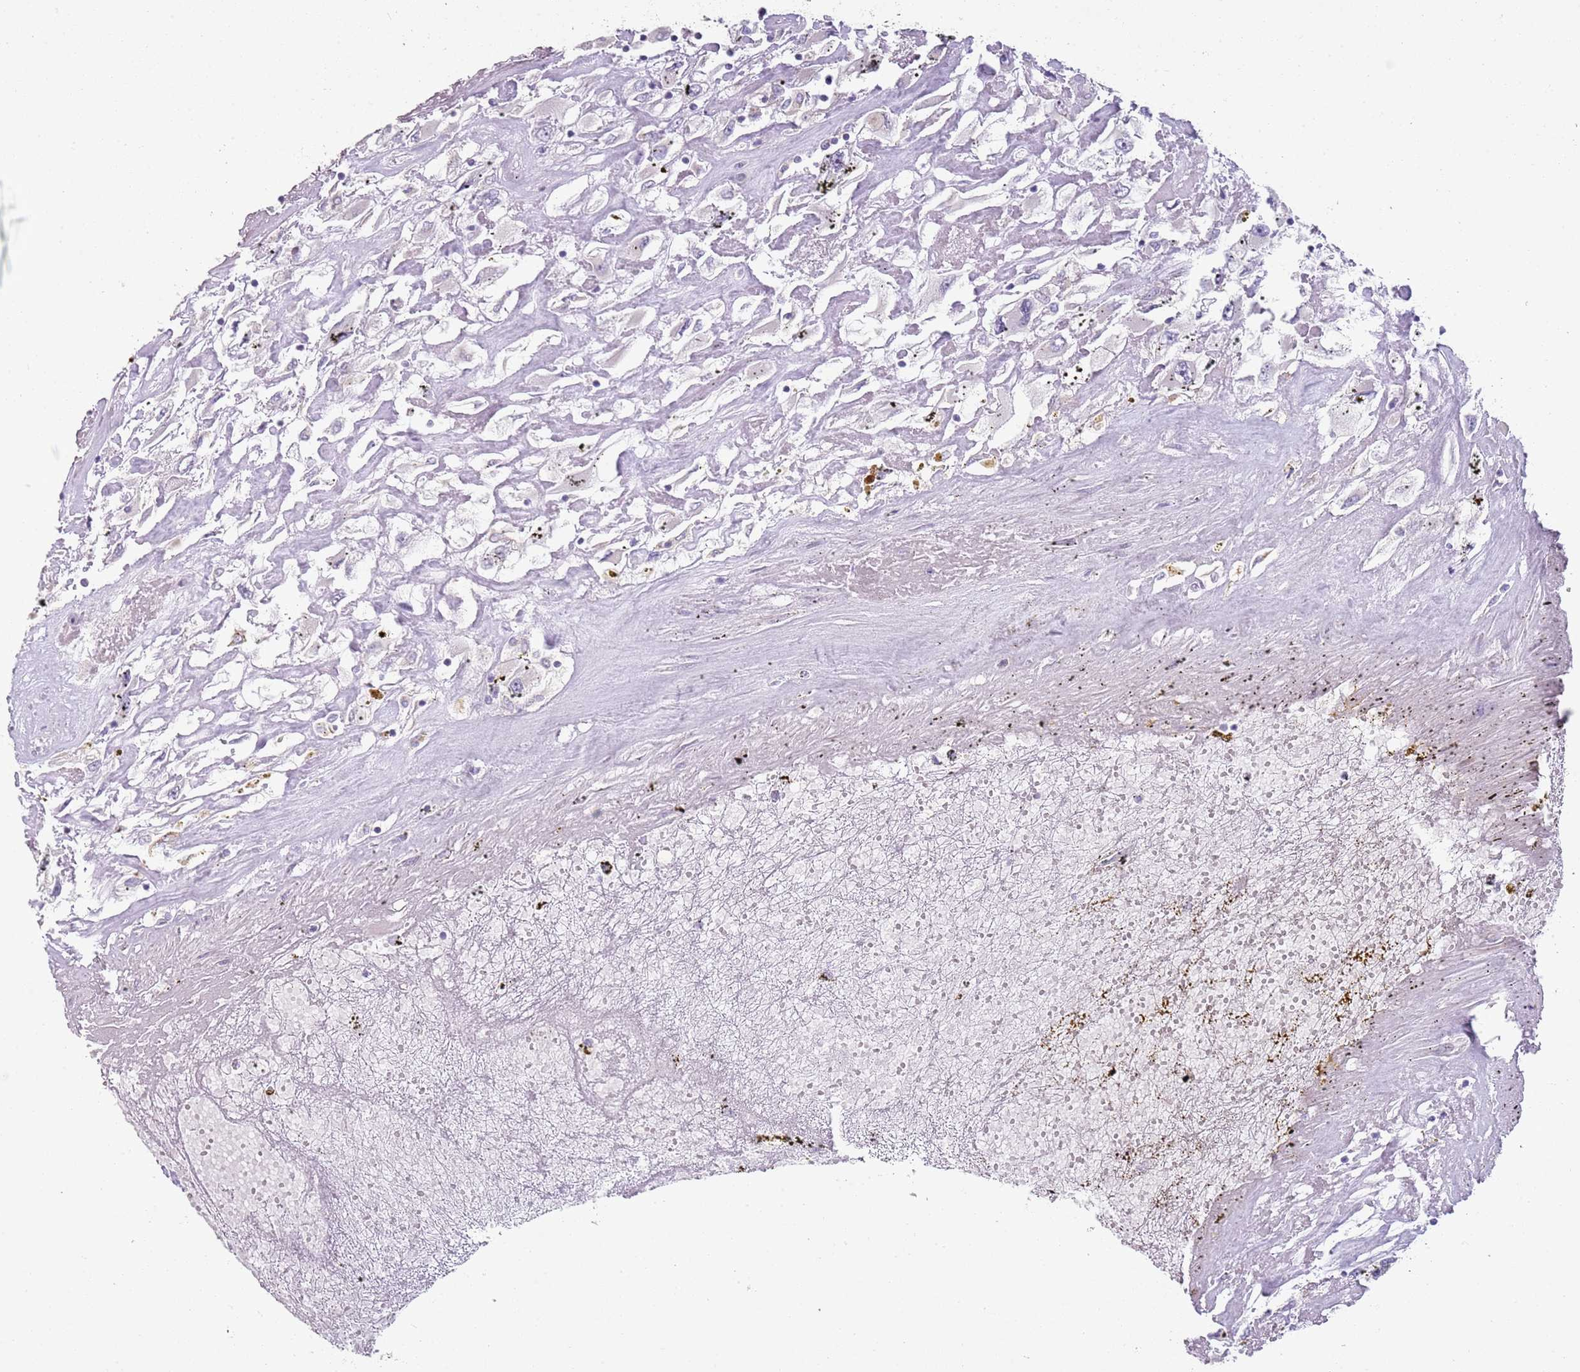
{"staining": {"intensity": "negative", "quantity": "none", "location": "none"}, "tissue": "renal cancer", "cell_type": "Tumor cells", "image_type": "cancer", "snomed": [{"axis": "morphology", "description": "Adenocarcinoma, NOS"}, {"axis": "topography", "description": "Kidney"}], "caption": "DAB immunohistochemical staining of renal cancer (adenocarcinoma) displays no significant expression in tumor cells. (IHC, brightfield microscopy, high magnification).", "gene": "ZNF583", "patient": {"sex": "female", "age": 52}}